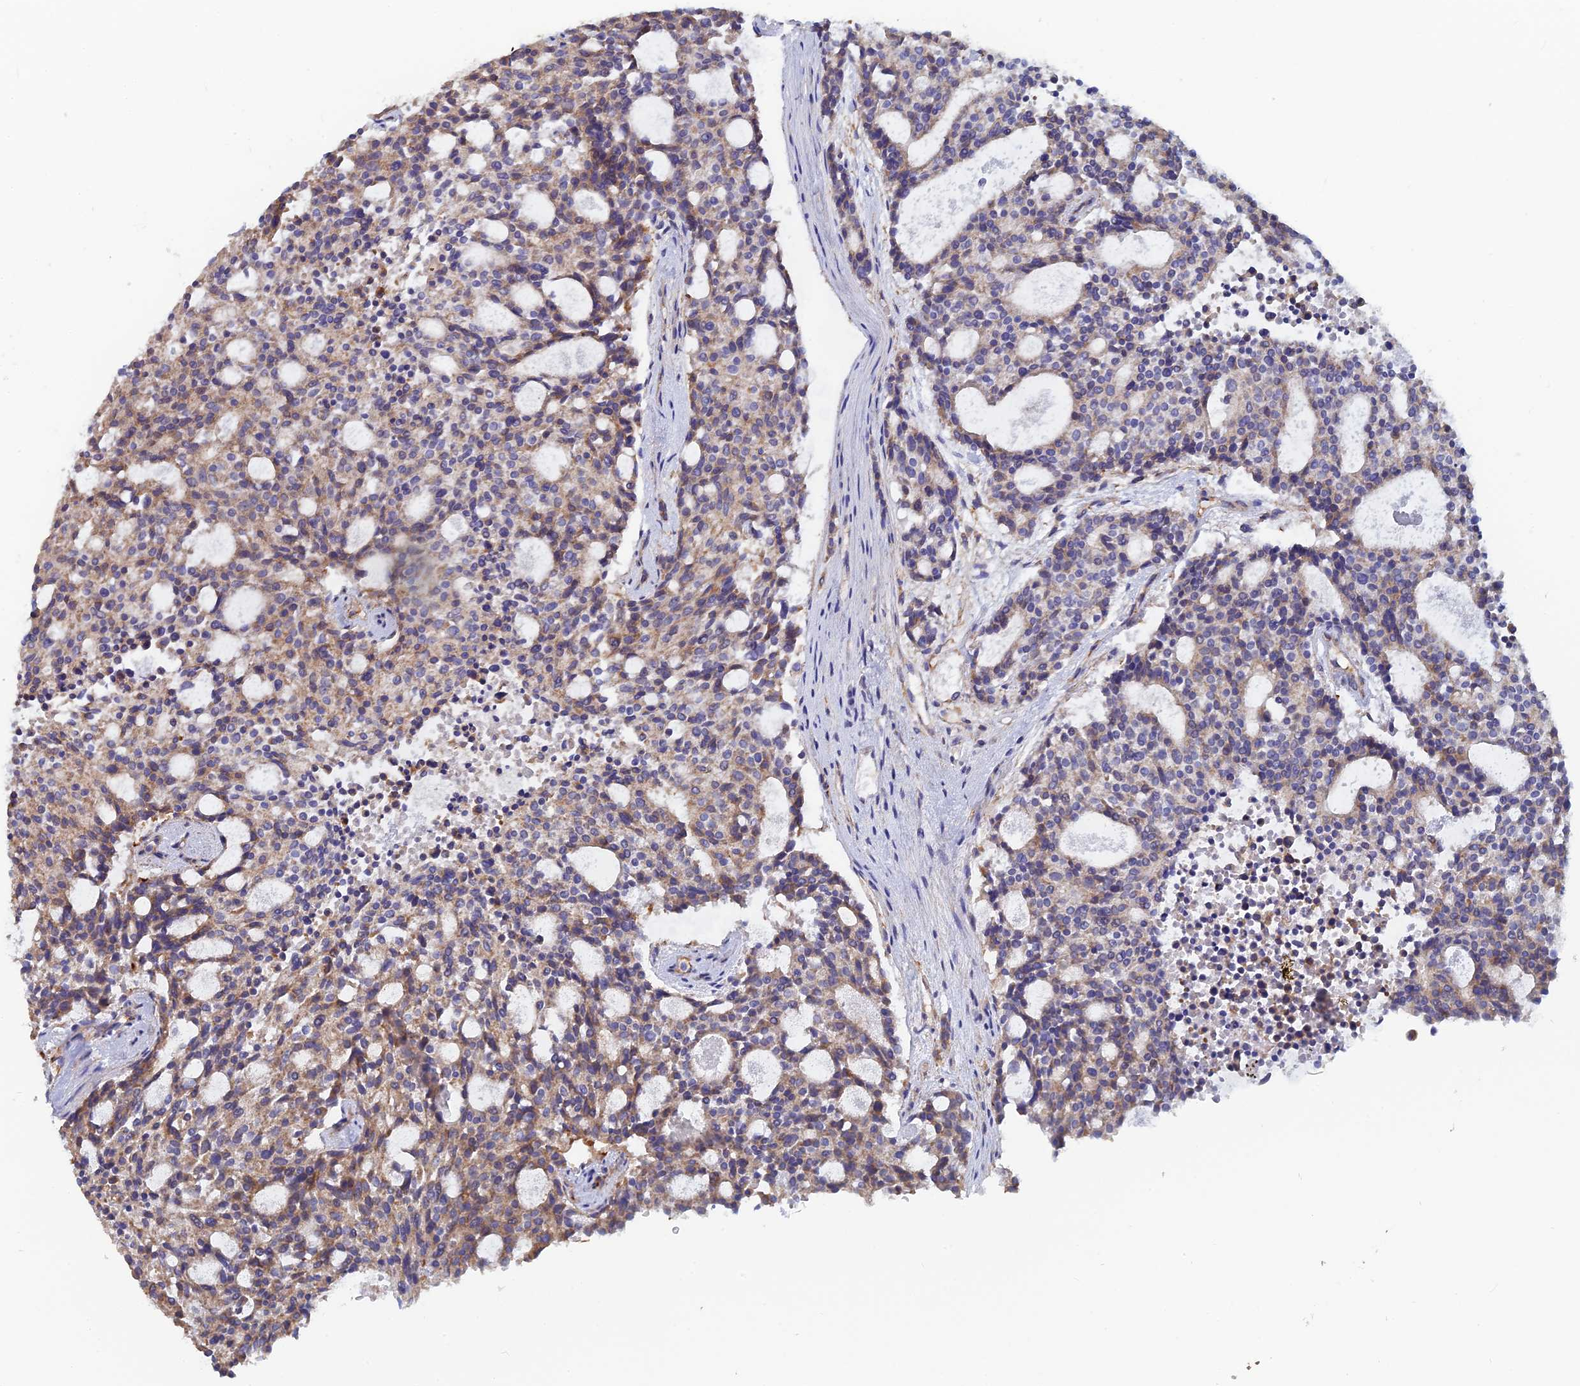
{"staining": {"intensity": "moderate", "quantity": "25%-75%", "location": "cytoplasmic/membranous"}, "tissue": "carcinoid", "cell_type": "Tumor cells", "image_type": "cancer", "snomed": [{"axis": "morphology", "description": "Carcinoid, malignant, NOS"}, {"axis": "topography", "description": "Pancreas"}], "caption": "The photomicrograph exhibits immunohistochemical staining of carcinoid (malignant). There is moderate cytoplasmic/membranous expression is identified in about 25%-75% of tumor cells.", "gene": "PCDHA5", "patient": {"sex": "female", "age": 54}}